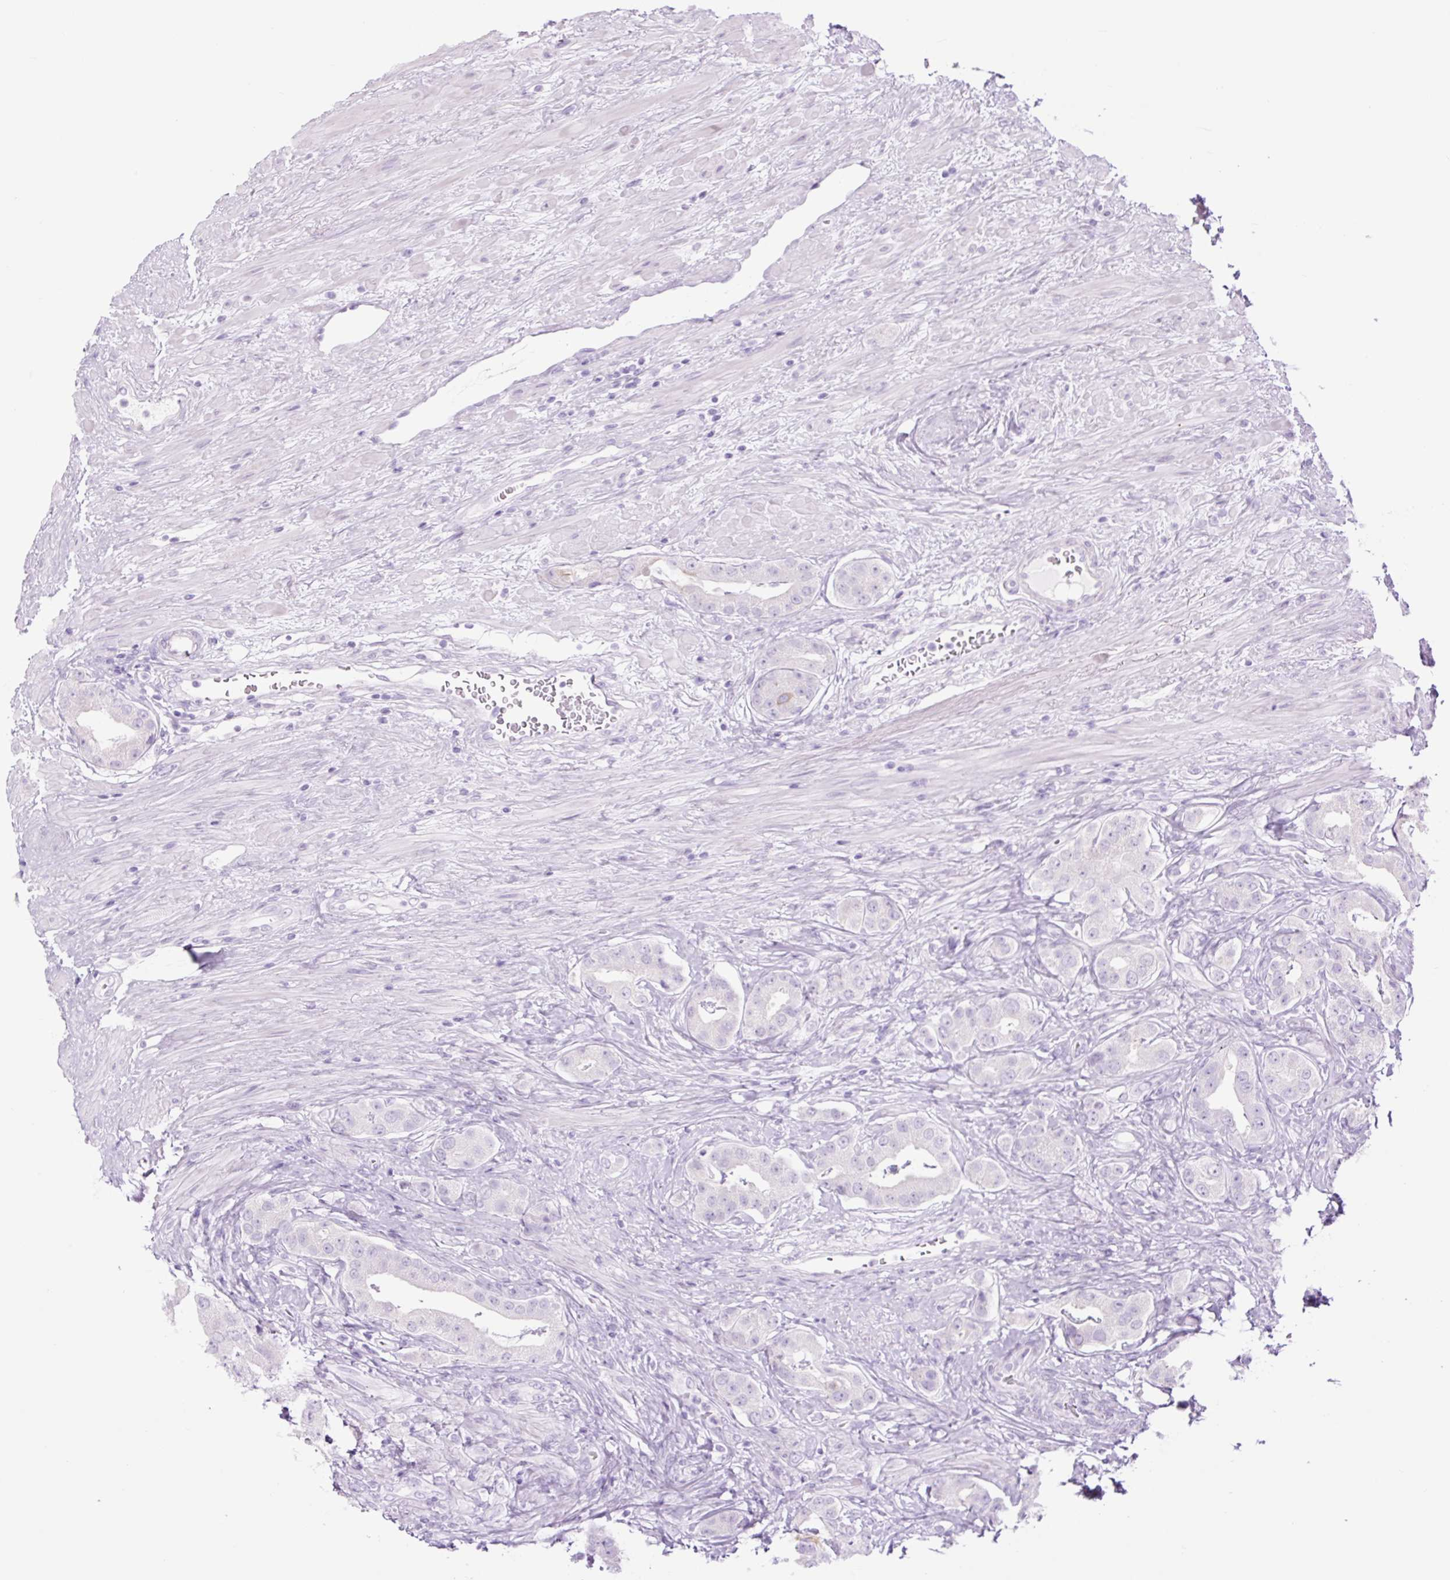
{"staining": {"intensity": "negative", "quantity": "none", "location": "none"}, "tissue": "prostate cancer", "cell_type": "Tumor cells", "image_type": "cancer", "snomed": [{"axis": "morphology", "description": "Adenocarcinoma, High grade"}, {"axis": "topography", "description": "Prostate"}], "caption": "A high-resolution photomicrograph shows IHC staining of prostate cancer, which reveals no significant expression in tumor cells.", "gene": "TFF2", "patient": {"sex": "male", "age": 63}}